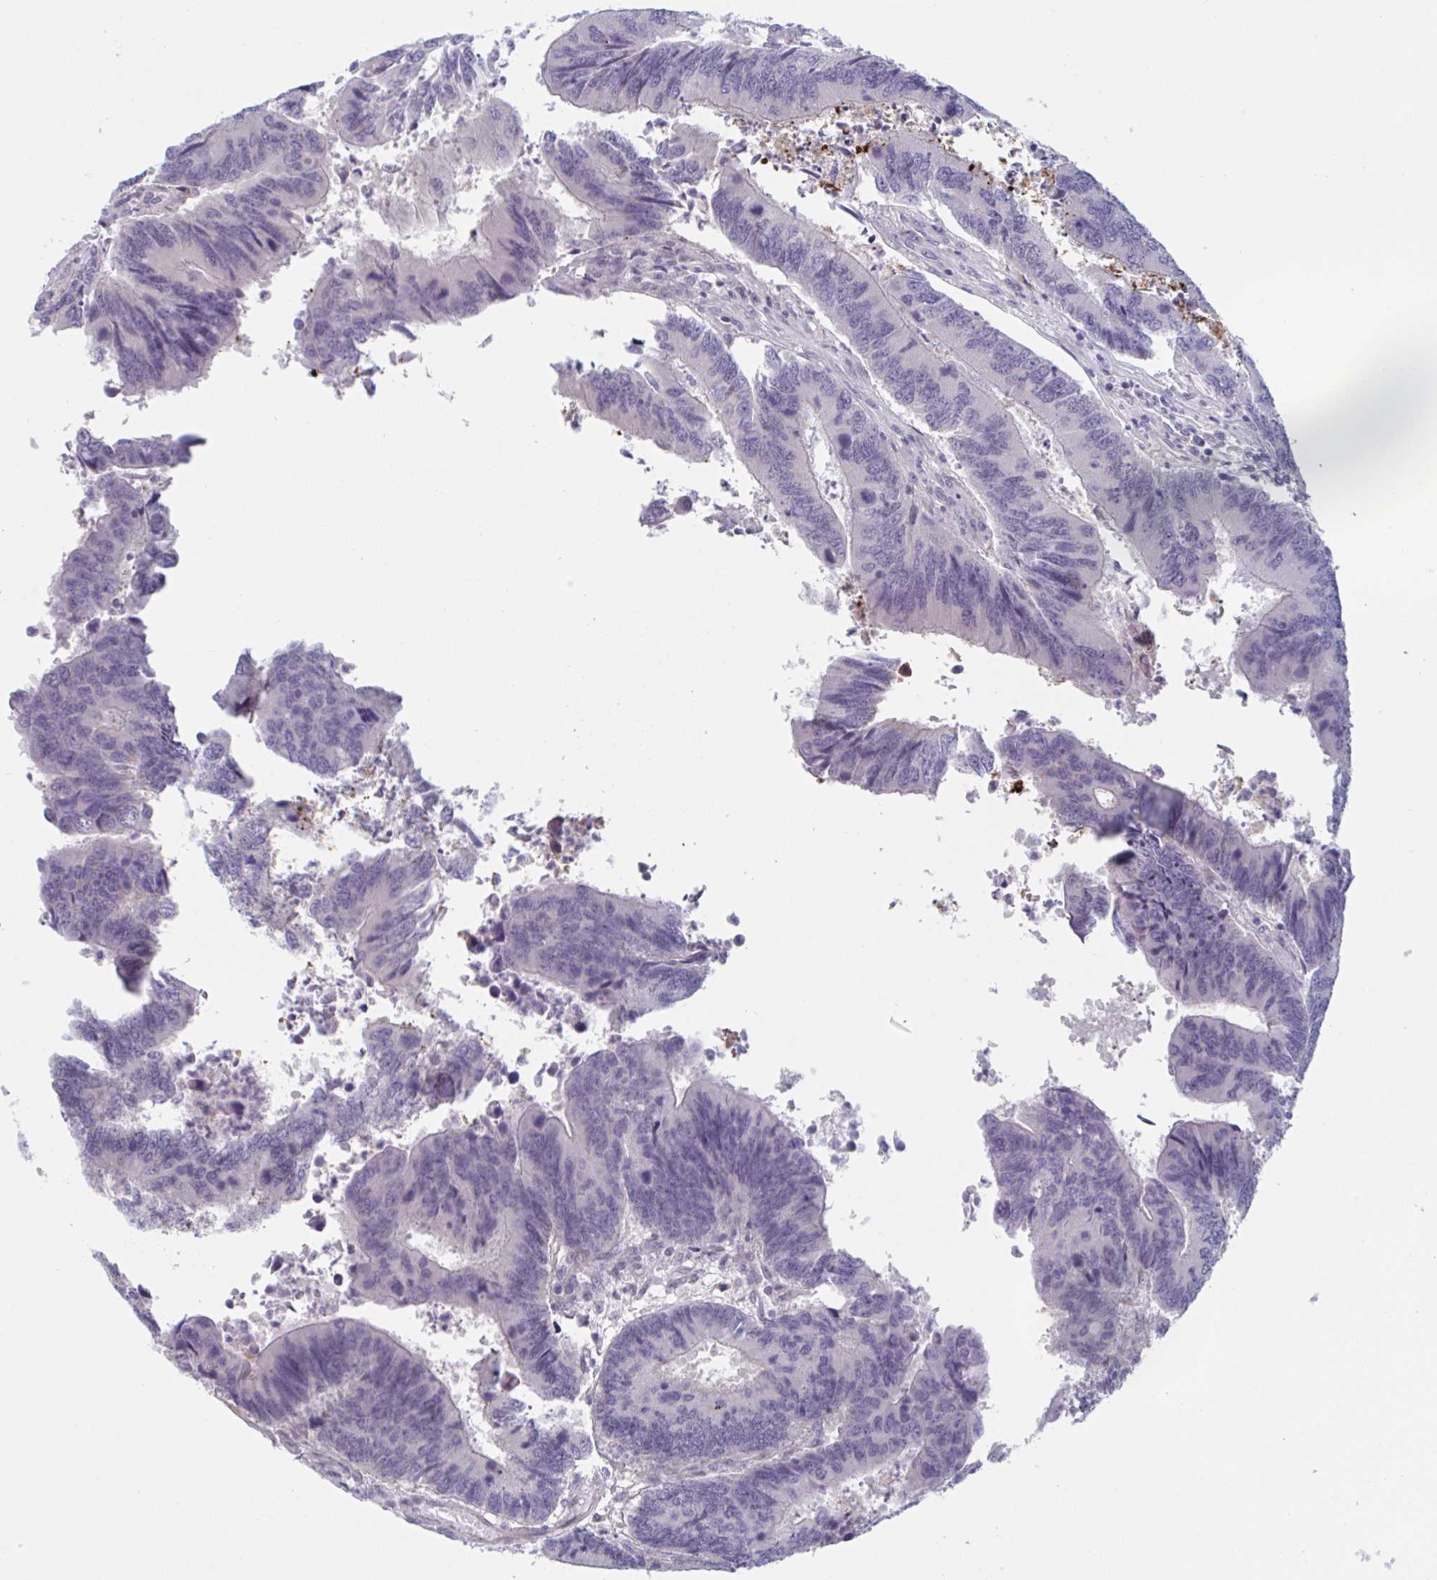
{"staining": {"intensity": "negative", "quantity": "none", "location": "none"}, "tissue": "colorectal cancer", "cell_type": "Tumor cells", "image_type": "cancer", "snomed": [{"axis": "morphology", "description": "Adenocarcinoma, NOS"}, {"axis": "topography", "description": "Colon"}], "caption": "The histopathology image exhibits no significant expression in tumor cells of colorectal cancer (adenocarcinoma).", "gene": "TNFSF10", "patient": {"sex": "female", "age": 67}}